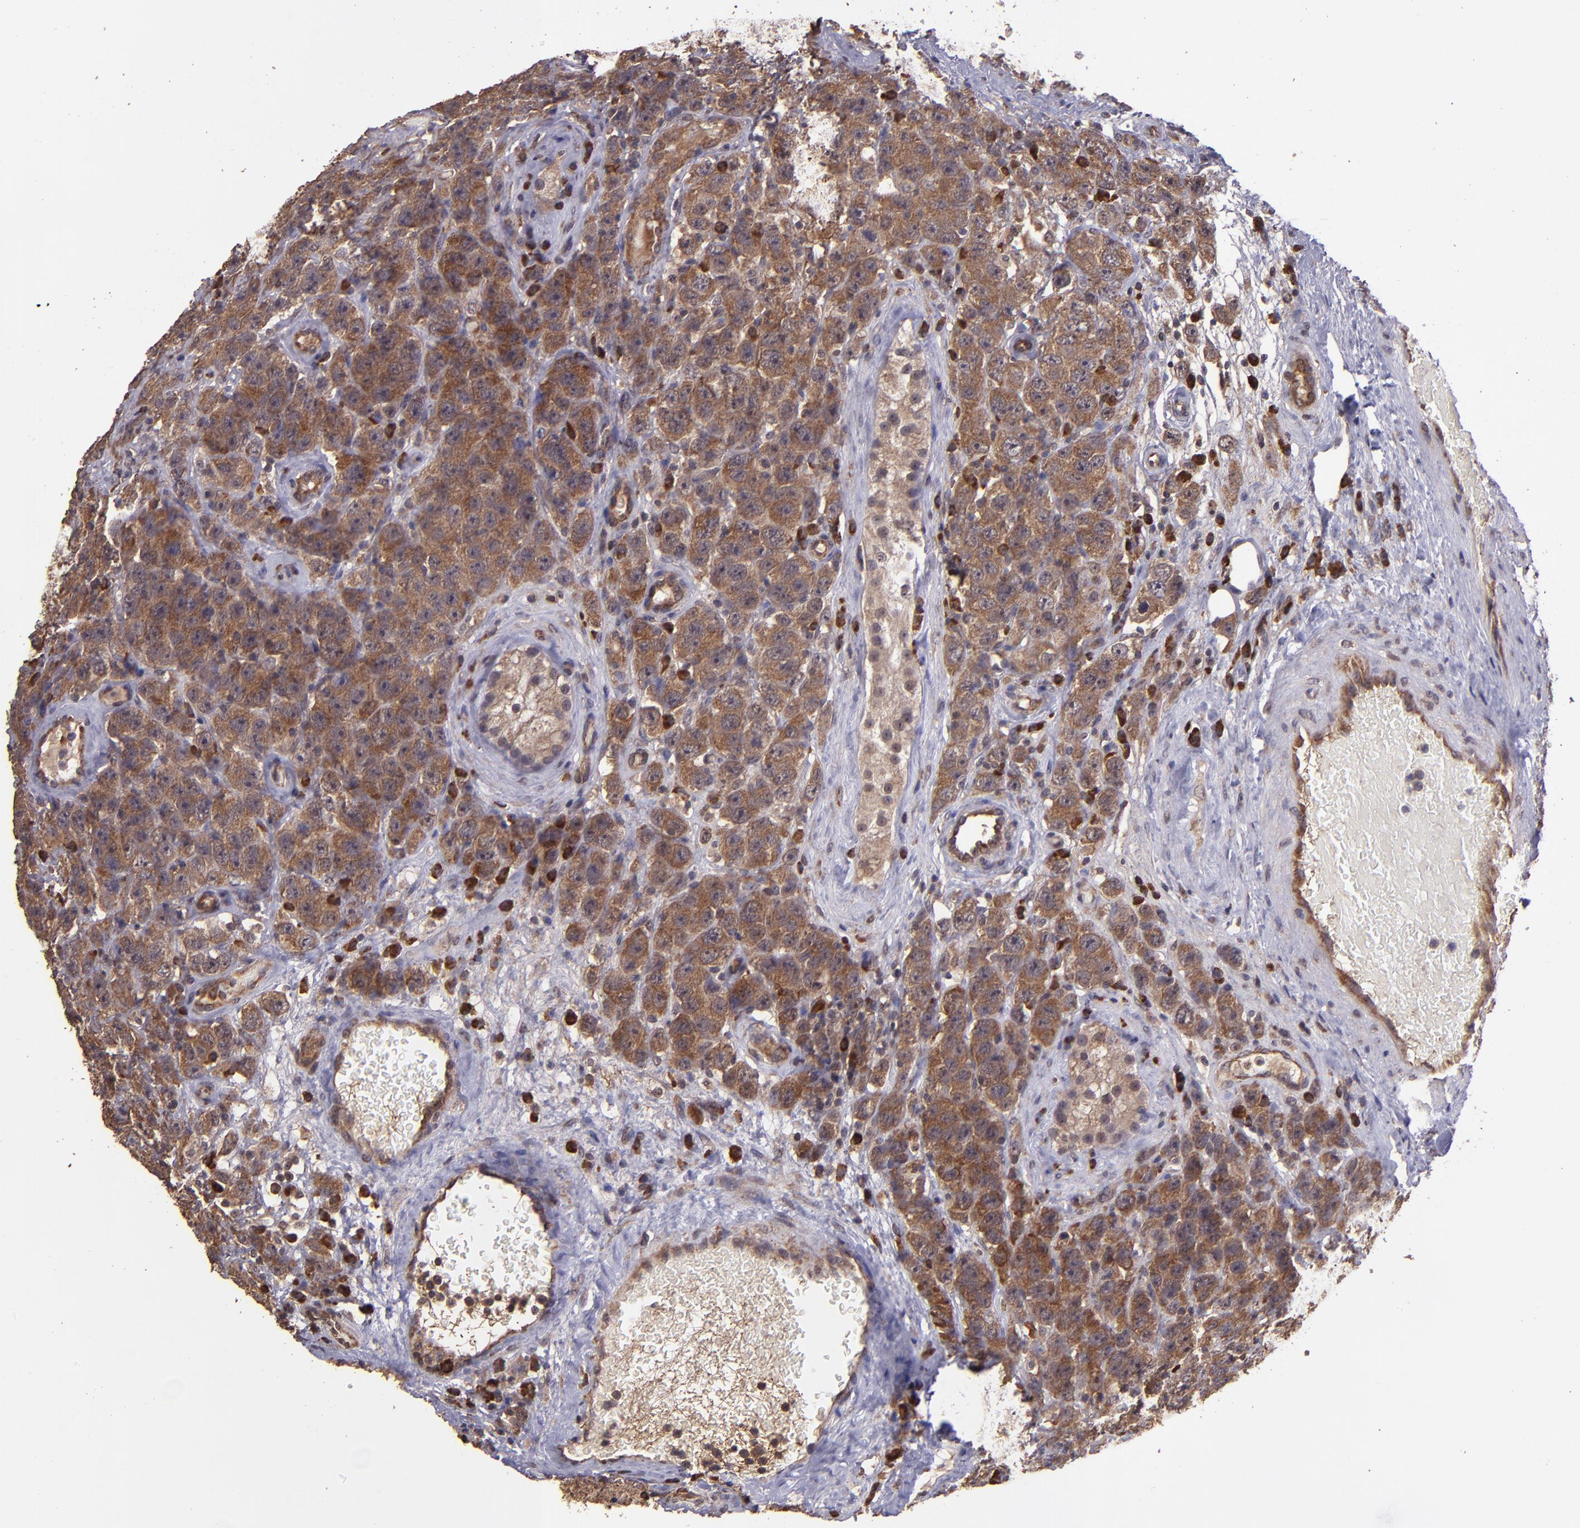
{"staining": {"intensity": "strong", "quantity": ">75%", "location": "cytoplasmic/membranous"}, "tissue": "testis cancer", "cell_type": "Tumor cells", "image_type": "cancer", "snomed": [{"axis": "morphology", "description": "Seminoma, NOS"}, {"axis": "topography", "description": "Testis"}], "caption": "Strong cytoplasmic/membranous staining for a protein is identified in about >75% of tumor cells of testis seminoma using immunohistochemistry.", "gene": "USP51", "patient": {"sex": "male", "age": 52}}